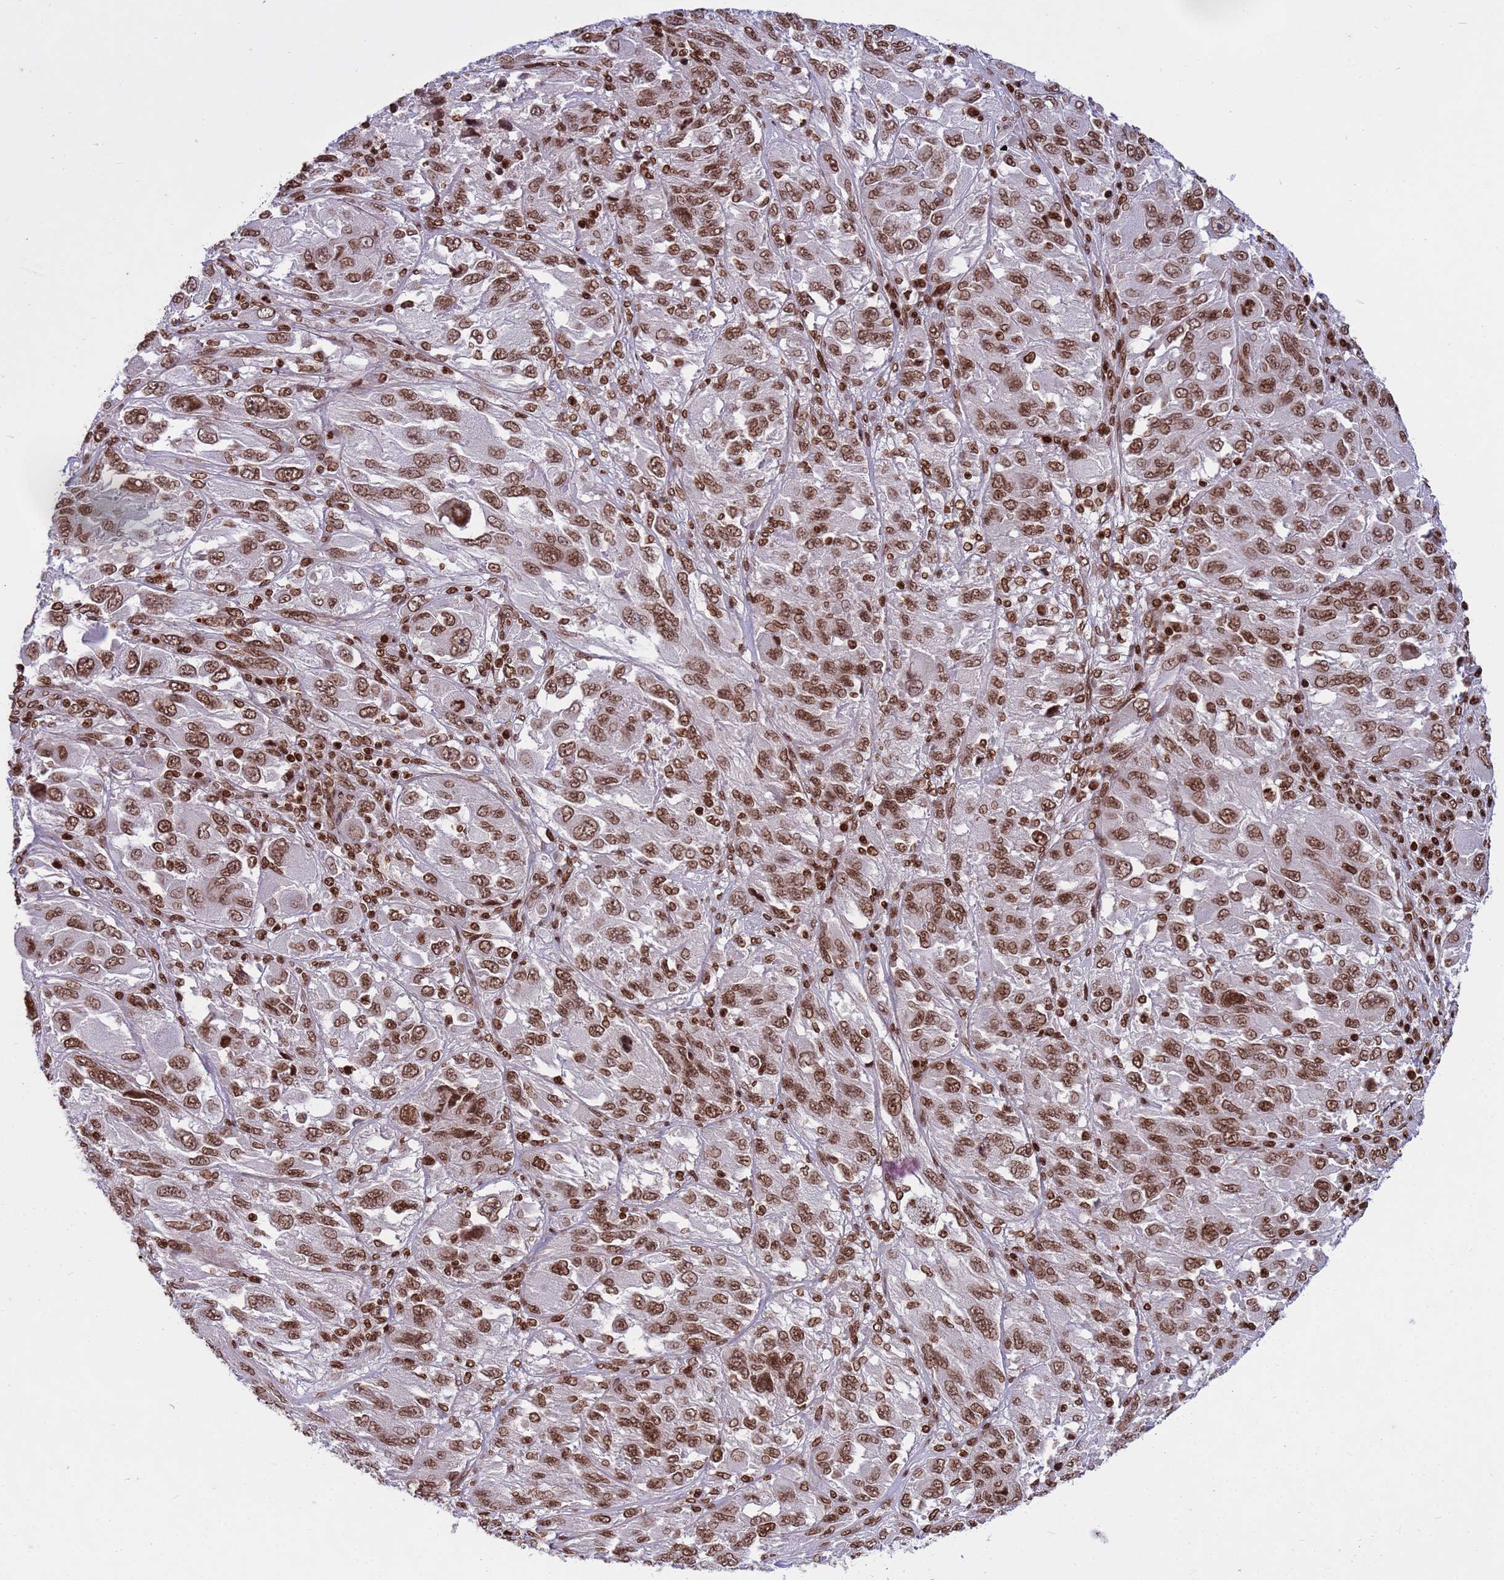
{"staining": {"intensity": "strong", "quantity": ">75%", "location": "nuclear"}, "tissue": "melanoma", "cell_type": "Tumor cells", "image_type": "cancer", "snomed": [{"axis": "morphology", "description": "Malignant melanoma, NOS"}, {"axis": "topography", "description": "Skin"}], "caption": "Immunohistochemistry (IHC) (DAB) staining of malignant melanoma demonstrates strong nuclear protein staining in approximately >75% of tumor cells.", "gene": "H3-3B", "patient": {"sex": "female", "age": 91}}